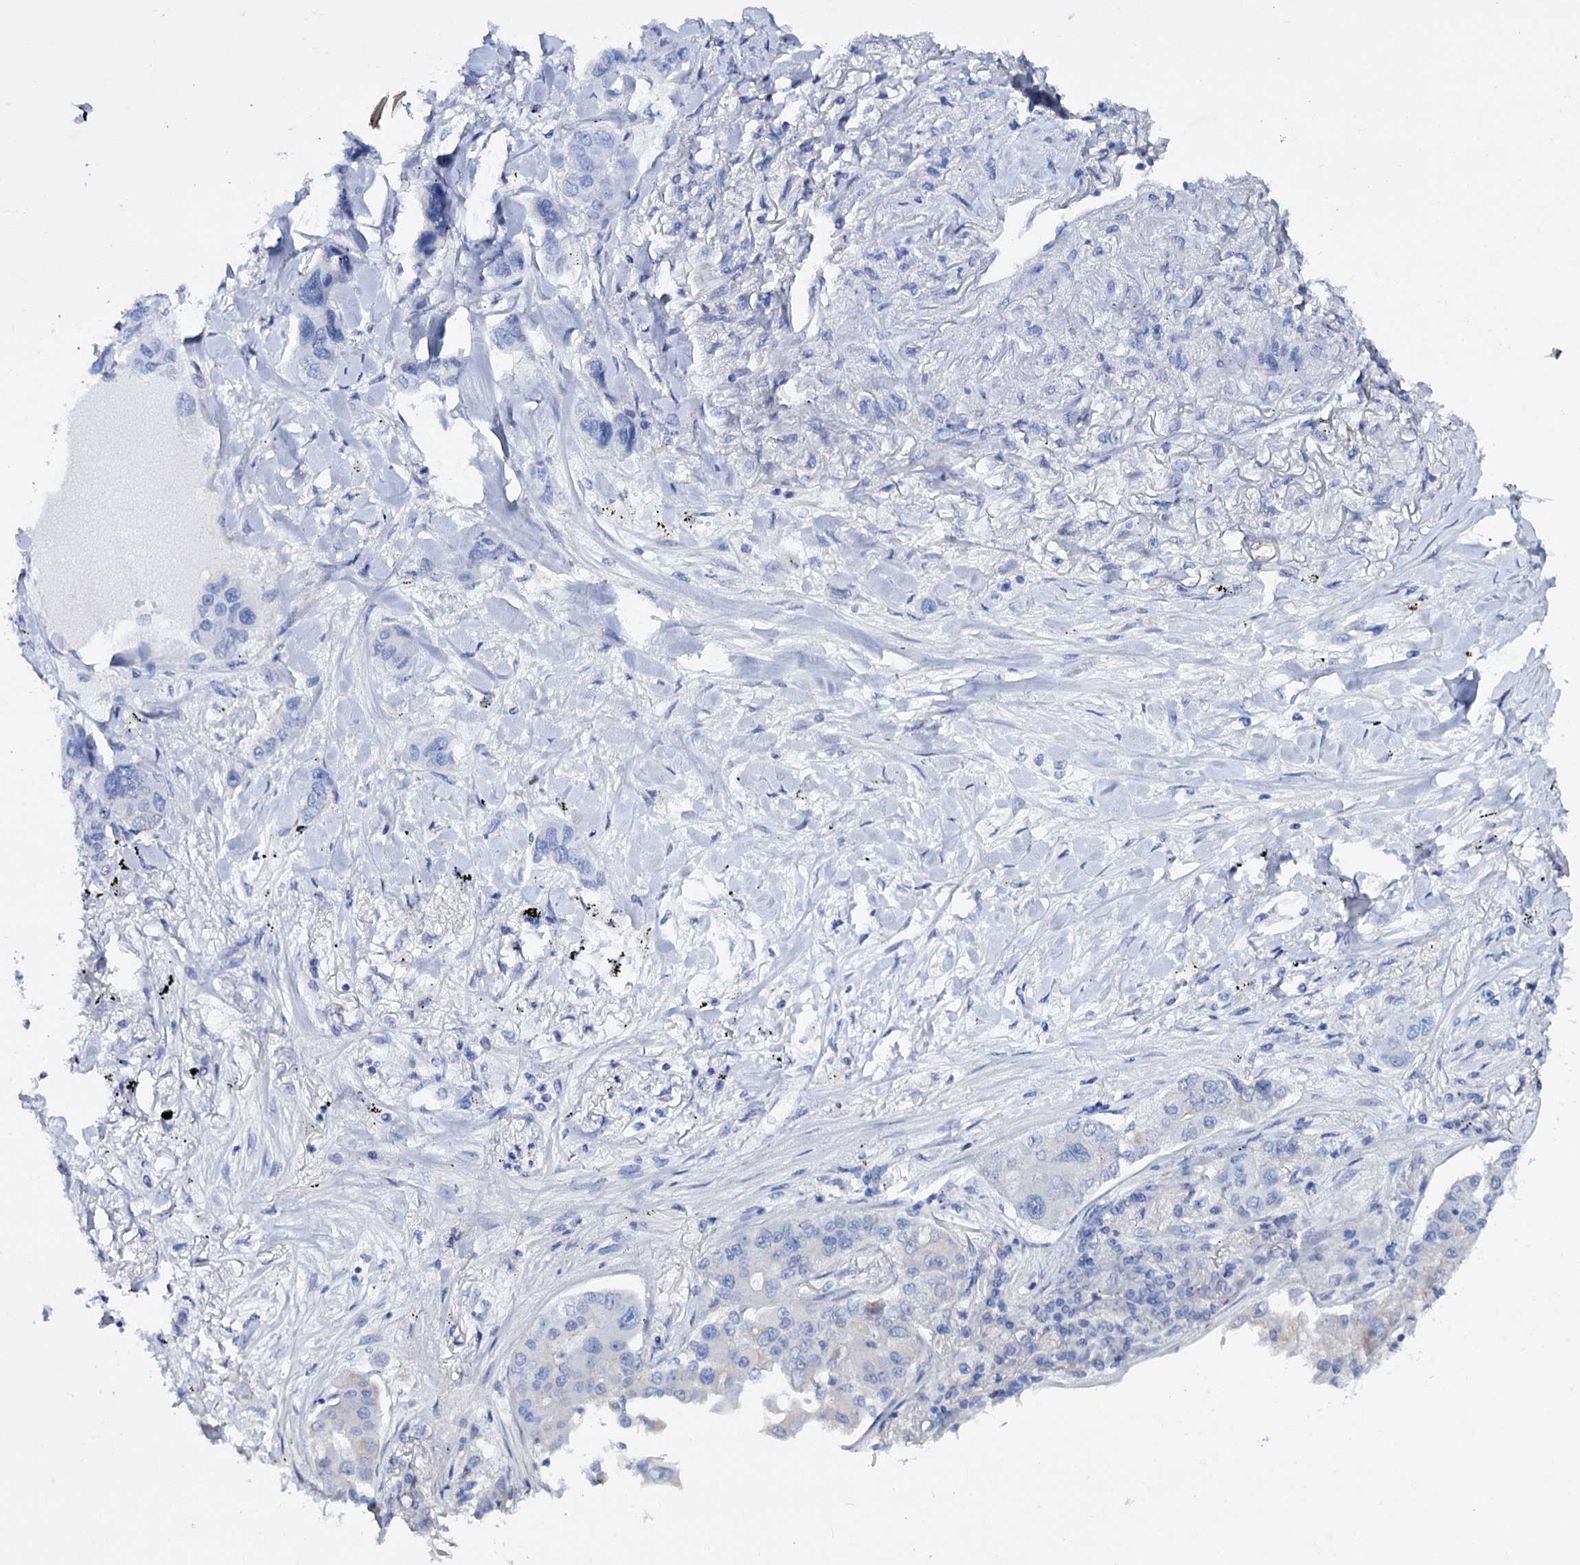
{"staining": {"intensity": "negative", "quantity": "none", "location": "none"}, "tissue": "lung cancer", "cell_type": "Tumor cells", "image_type": "cancer", "snomed": [{"axis": "morphology", "description": "Adenocarcinoma, NOS"}, {"axis": "topography", "description": "Lung"}], "caption": "Adenocarcinoma (lung) was stained to show a protein in brown. There is no significant staining in tumor cells.", "gene": "FAAP20", "patient": {"sex": "male", "age": 49}}